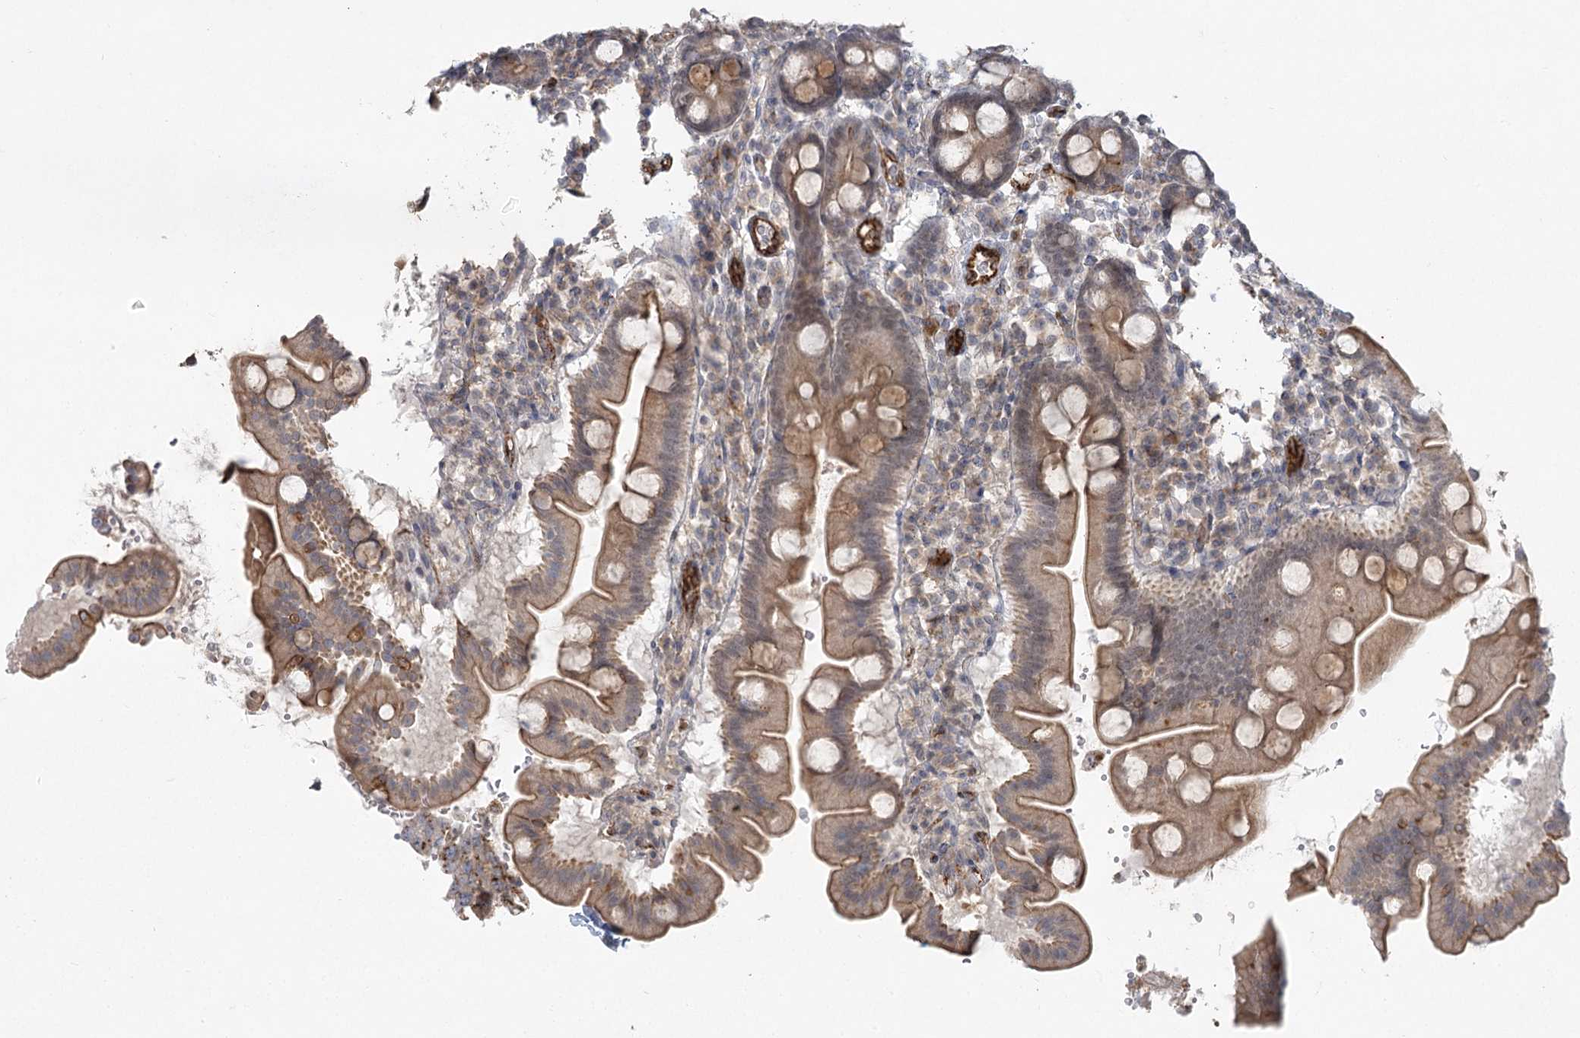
{"staining": {"intensity": "moderate", "quantity": ">75%", "location": "cytoplasmic/membranous"}, "tissue": "duodenum", "cell_type": "Glandular cells", "image_type": "normal", "snomed": [{"axis": "morphology", "description": "Normal tissue, NOS"}, {"axis": "topography", "description": "Duodenum"}], "caption": "Brown immunohistochemical staining in benign duodenum reveals moderate cytoplasmic/membranous staining in about >75% of glandular cells. The staining is performed using DAB brown chromogen to label protein expression. The nuclei are counter-stained blue using hematoxylin.", "gene": "KBTBD4", "patient": {"sex": "male", "age": 50}}